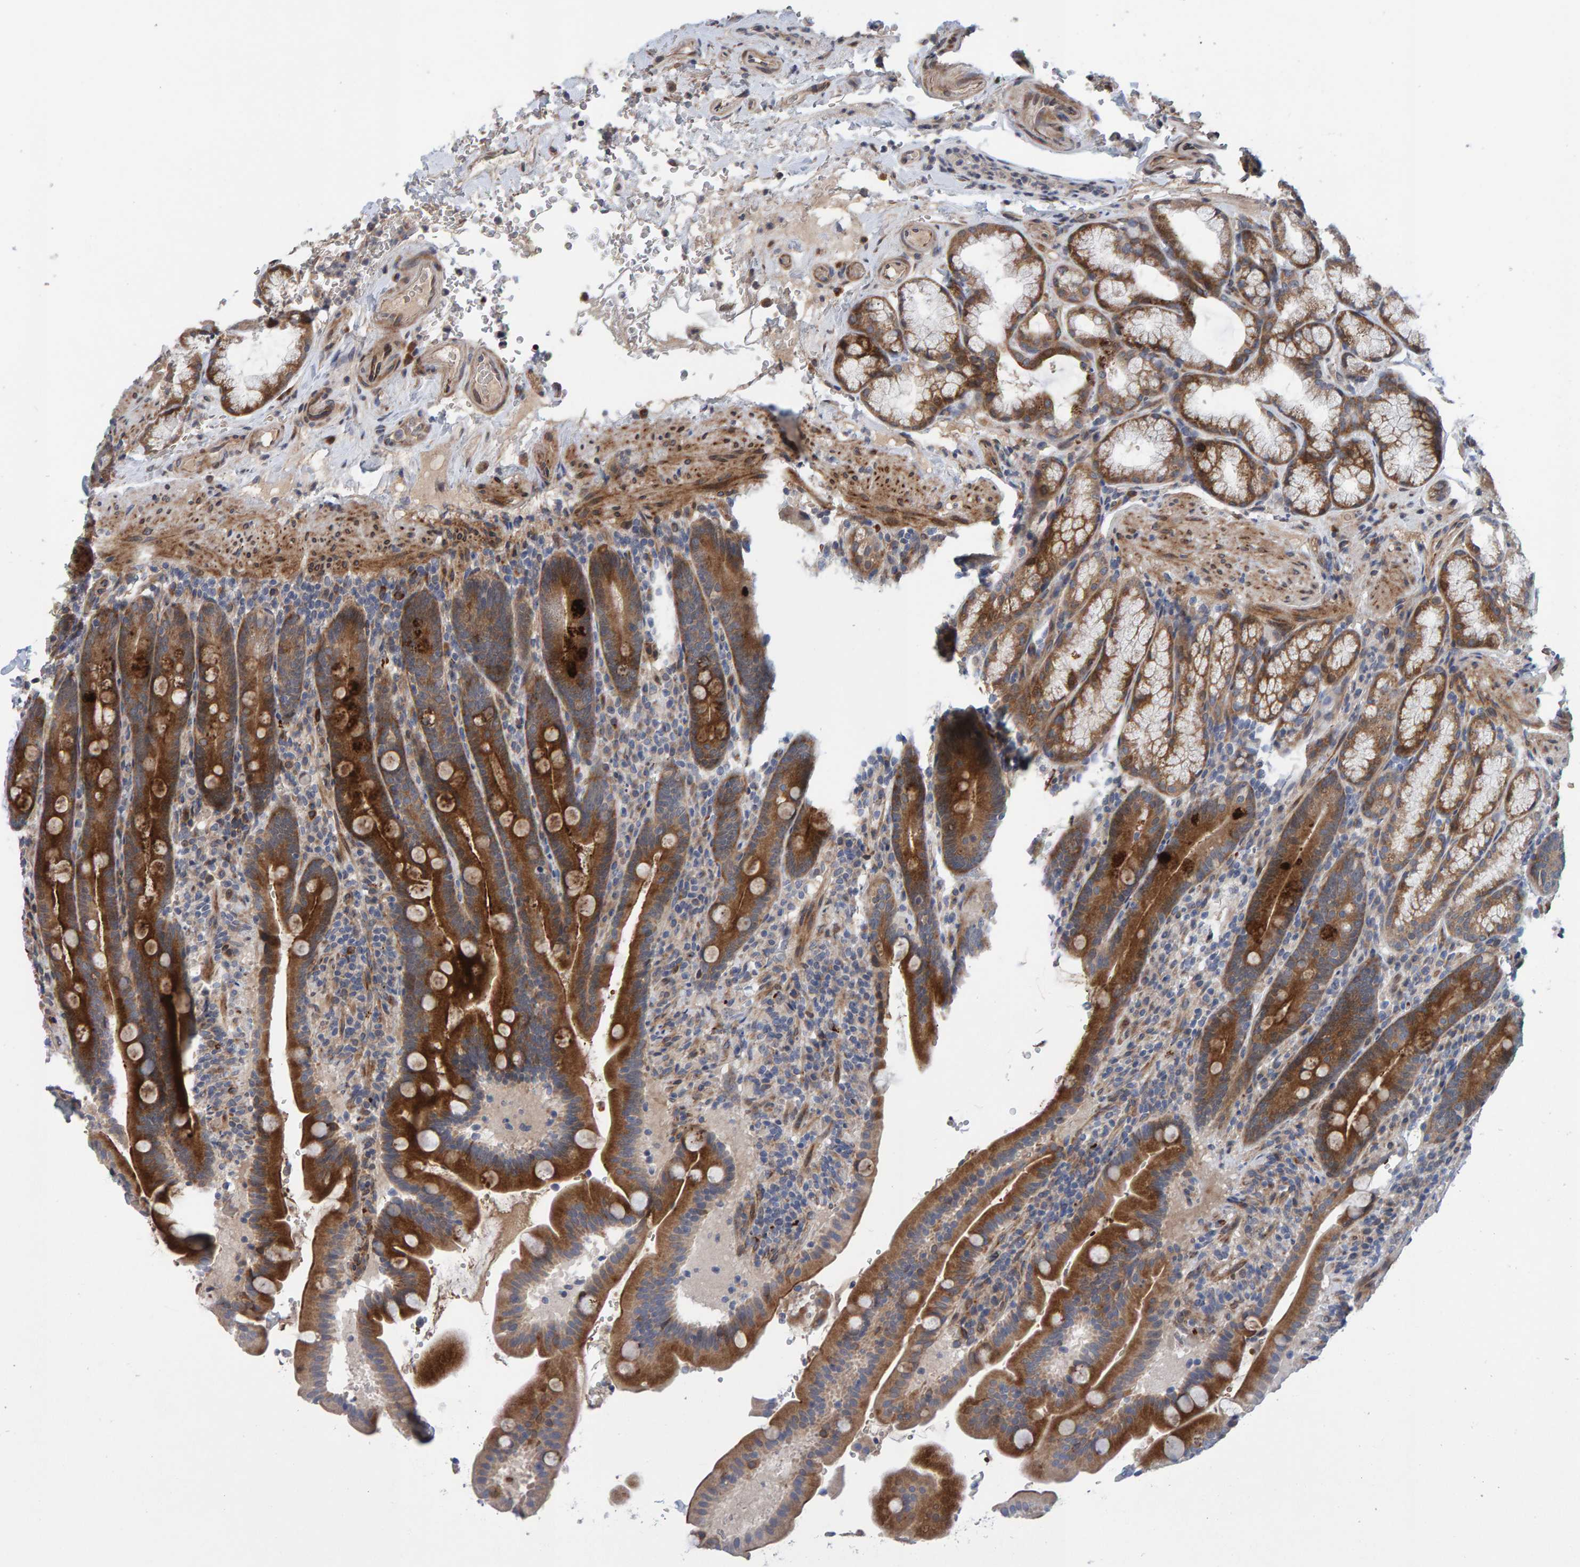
{"staining": {"intensity": "strong", "quantity": "25%-75%", "location": "cytoplasmic/membranous"}, "tissue": "duodenum", "cell_type": "Glandular cells", "image_type": "normal", "snomed": [{"axis": "morphology", "description": "Normal tissue, NOS"}, {"axis": "topography", "description": "Duodenum"}], "caption": "Glandular cells demonstrate strong cytoplasmic/membranous positivity in about 25%-75% of cells in benign duodenum.", "gene": "MFSD6L", "patient": {"sex": "male", "age": 54}}